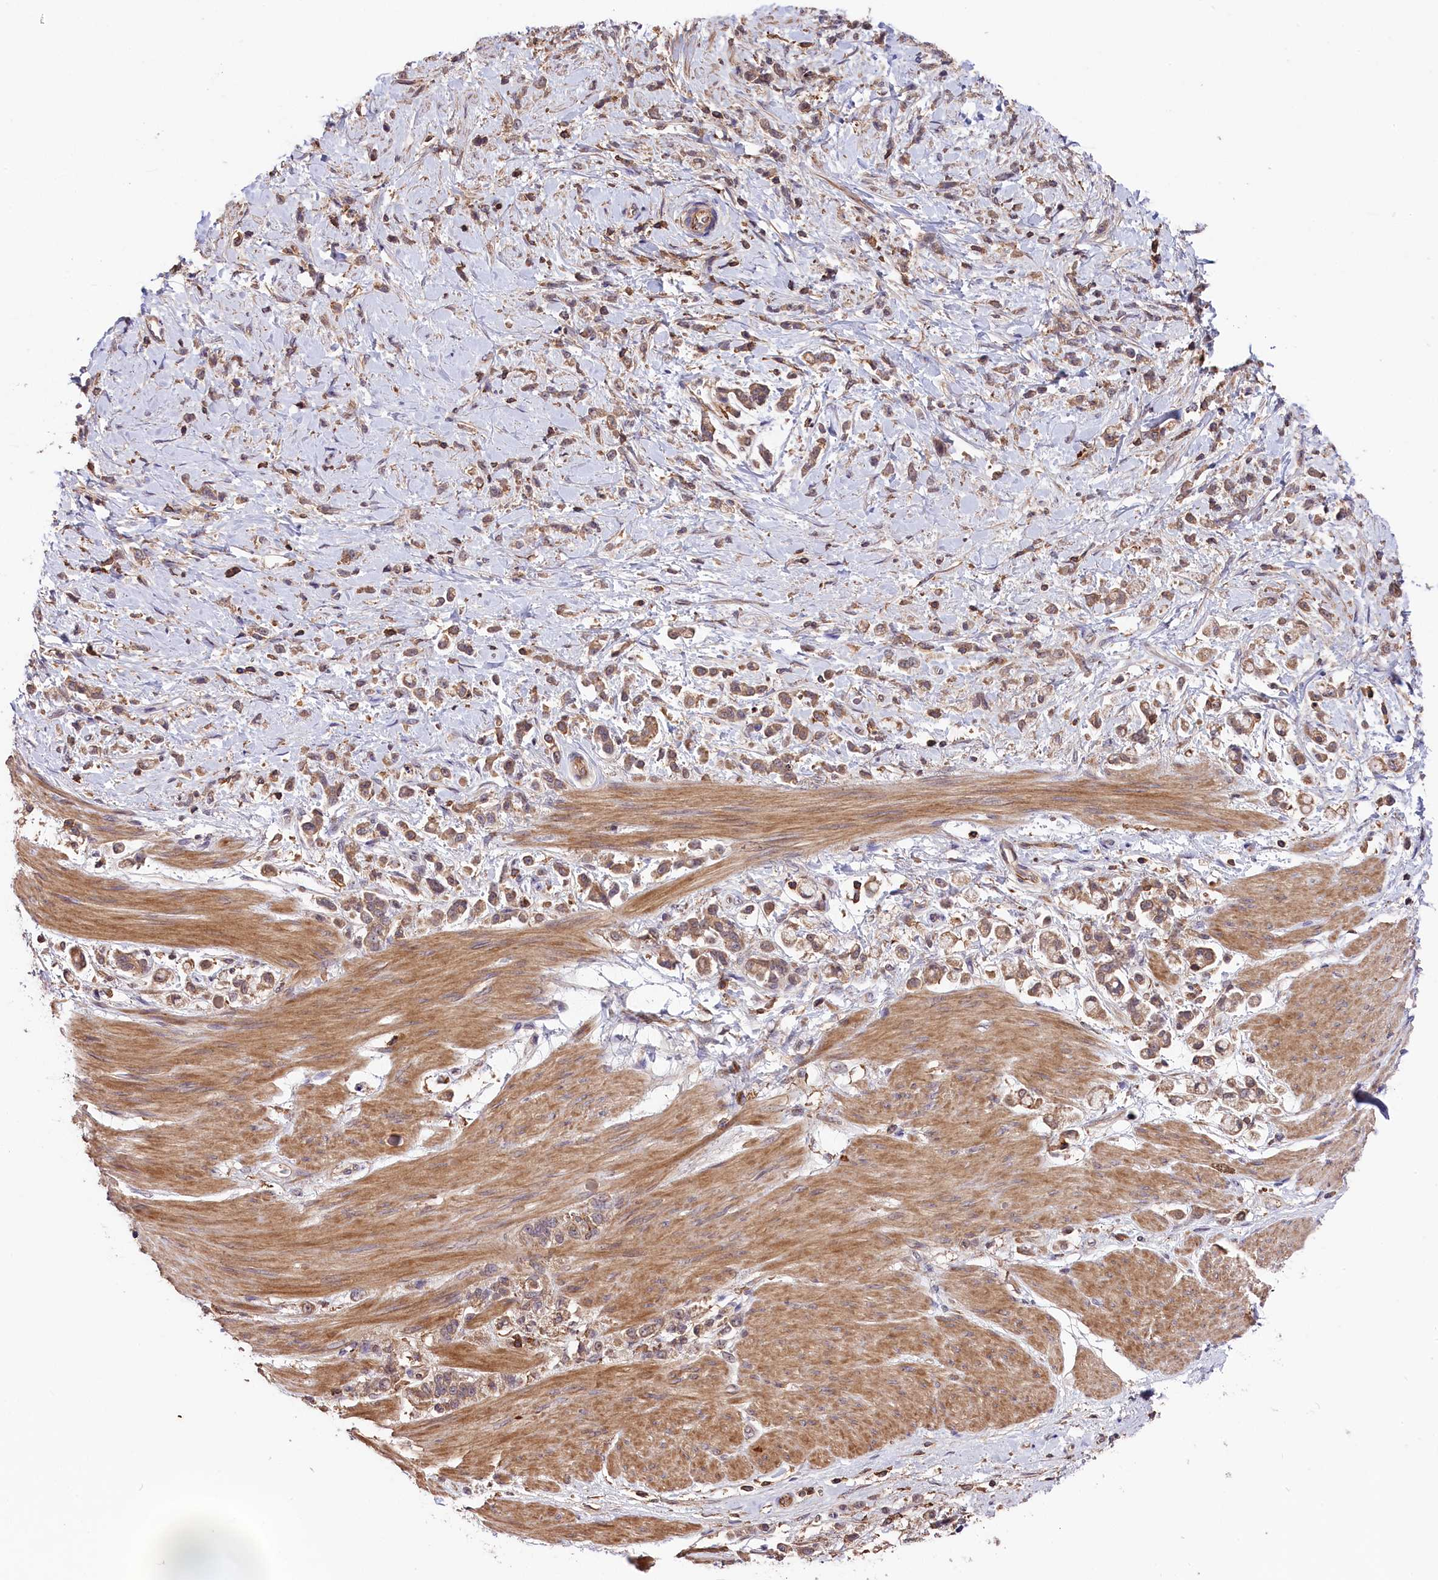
{"staining": {"intensity": "moderate", "quantity": ">75%", "location": "cytoplasmic/membranous"}, "tissue": "stomach cancer", "cell_type": "Tumor cells", "image_type": "cancer", "snomed": [{"axis": "morphology", "description": "Adenocarcinoma, NOS"}, {"axis": "topography", "description": "Stomach"}], "caption": "IHC (DAB (3,3'-diaminobenzidine)) staining of stomach cancer (adenocarcinoma) demonstrates moderate cytoplasmic/membranous protein positivity in approximately >75% of tumor cells.", "gene": "SKIDA1", "patient": {"sex": "female", "age": 60}}